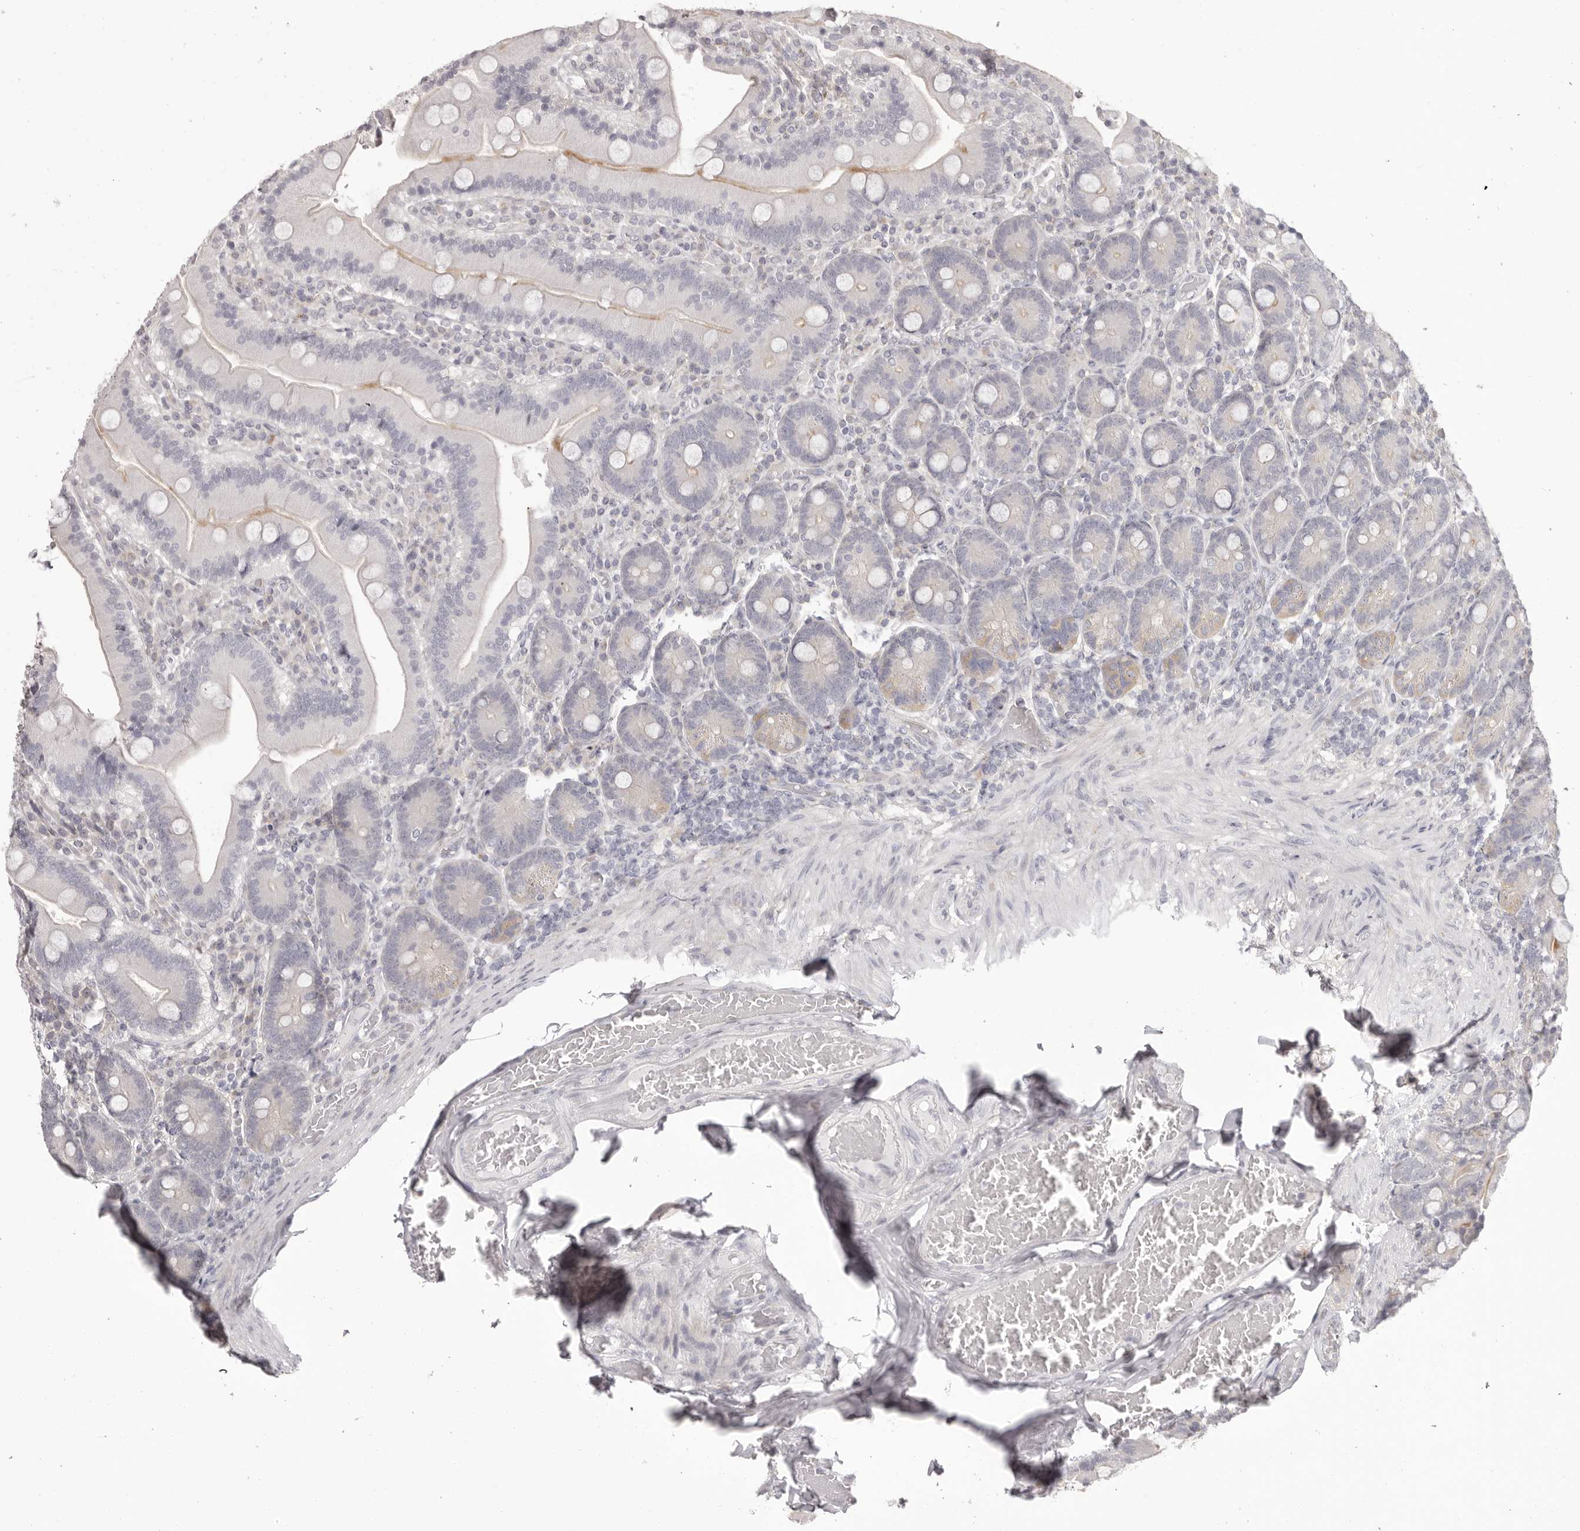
{"staining": {"intensity": "moderate", "quantity": "<25%", "location": "cytoplasmic/membranous"}, "tissue": "duodenum", "cell_type": "Glandular cells", "image_type": "normal", "snomed": [{"axis": "morphology", "description": "Normal tissue, NOS"}, {"axis": "topography", "description": "Duodenum"}], "caption": "This is a histology image of IHC staining of normal duodenum, which shows moderate positivity in the cytoplasmic/membranous of glandular cells.", "gene": "OTUD3", "patient": {"sex": "female", "age": 62}}